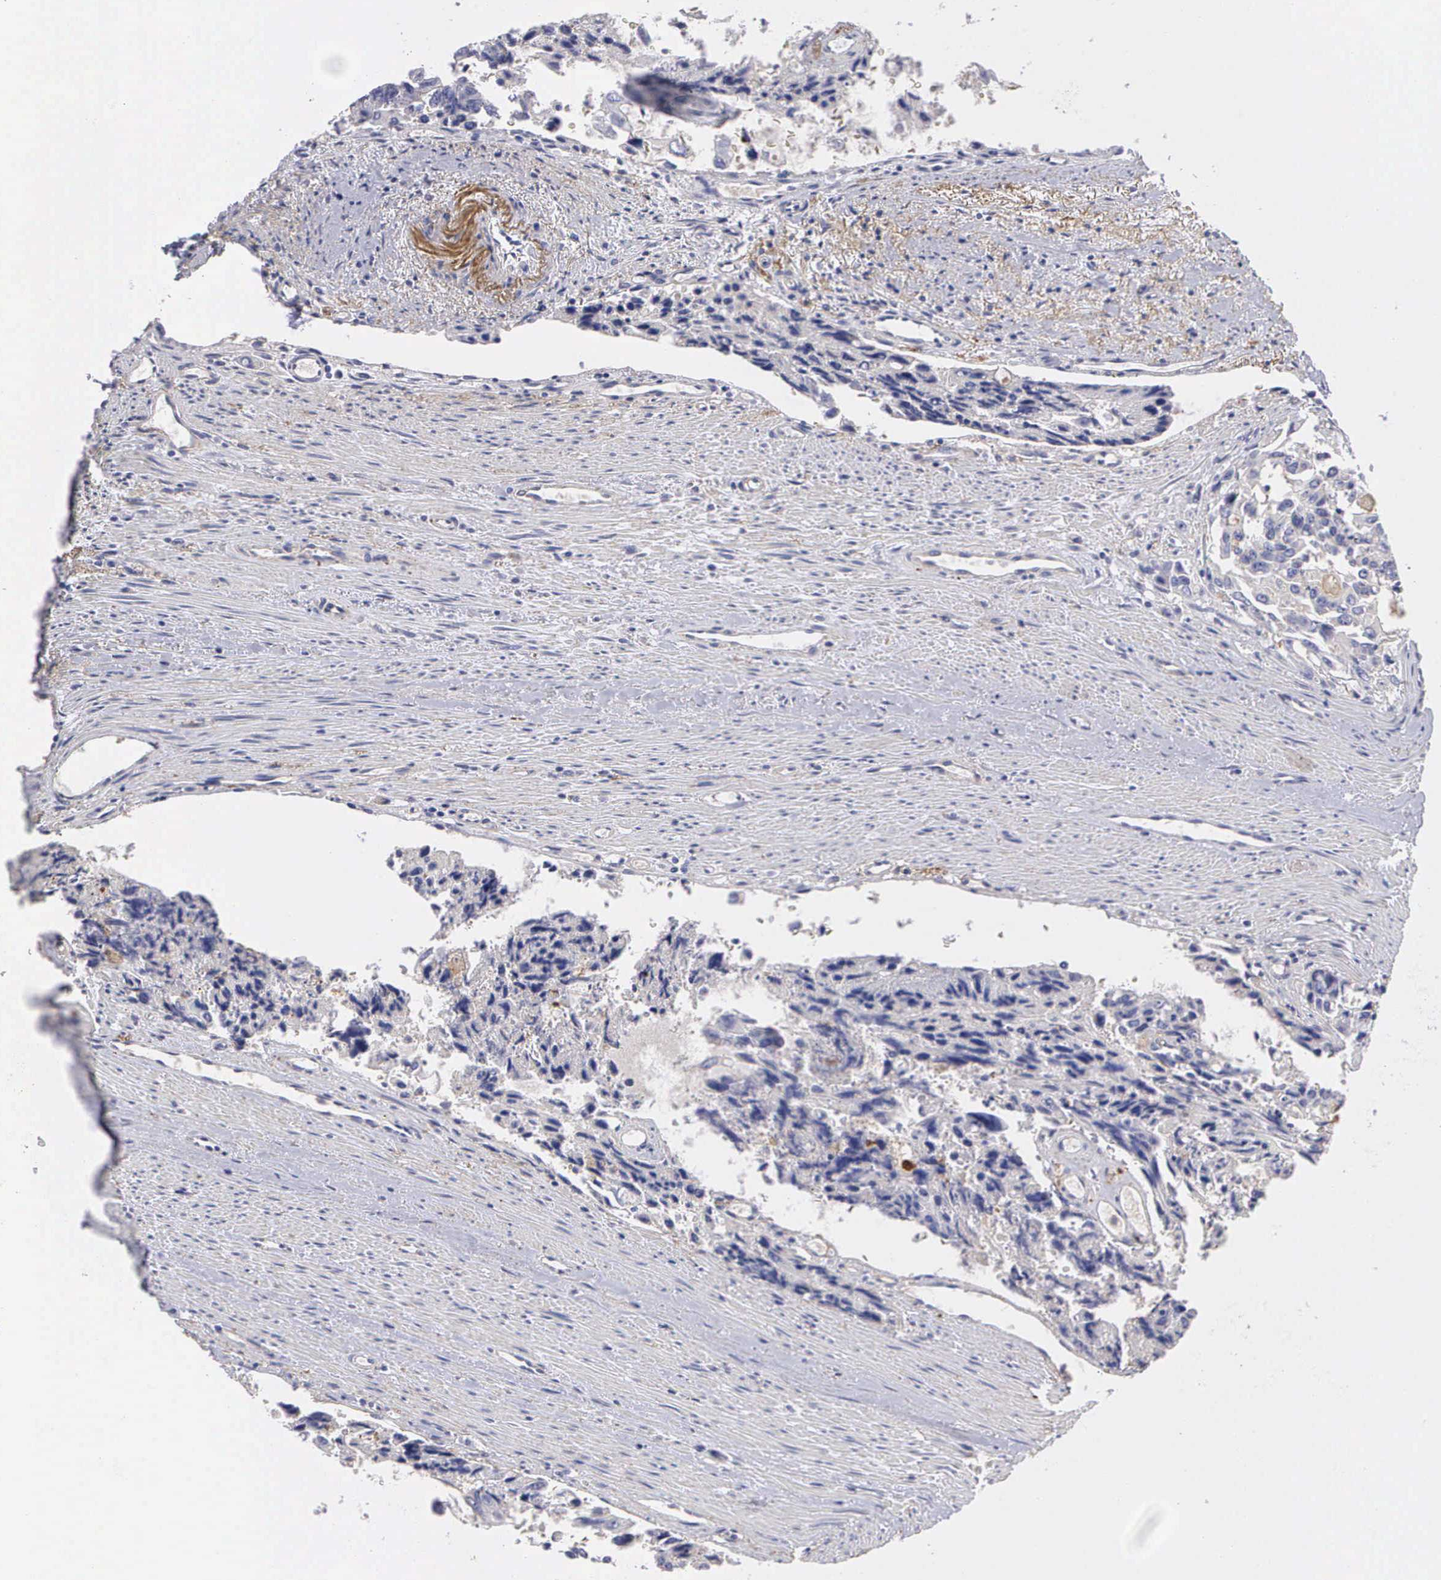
{"staining": {"intensity": "negative", "quantity": "none", "location": "none"}, "tissue": "colorectal cancer", "cell_type": "Tumor cells", "image_type": "cancer", "snomed": [{"axis": "morphology", "description": "Adenocarcinoma, NOS"}, {"axis": "topography", "description": "Rectum"}], "caption": "This is an immunohistochemistry (IHC) photomicrograph of human colorectal cancer (adenocarcinoma). There is no staining in tumor cells.", "gene": "CLU", "patient": {"sex": "male", "age": 76}}